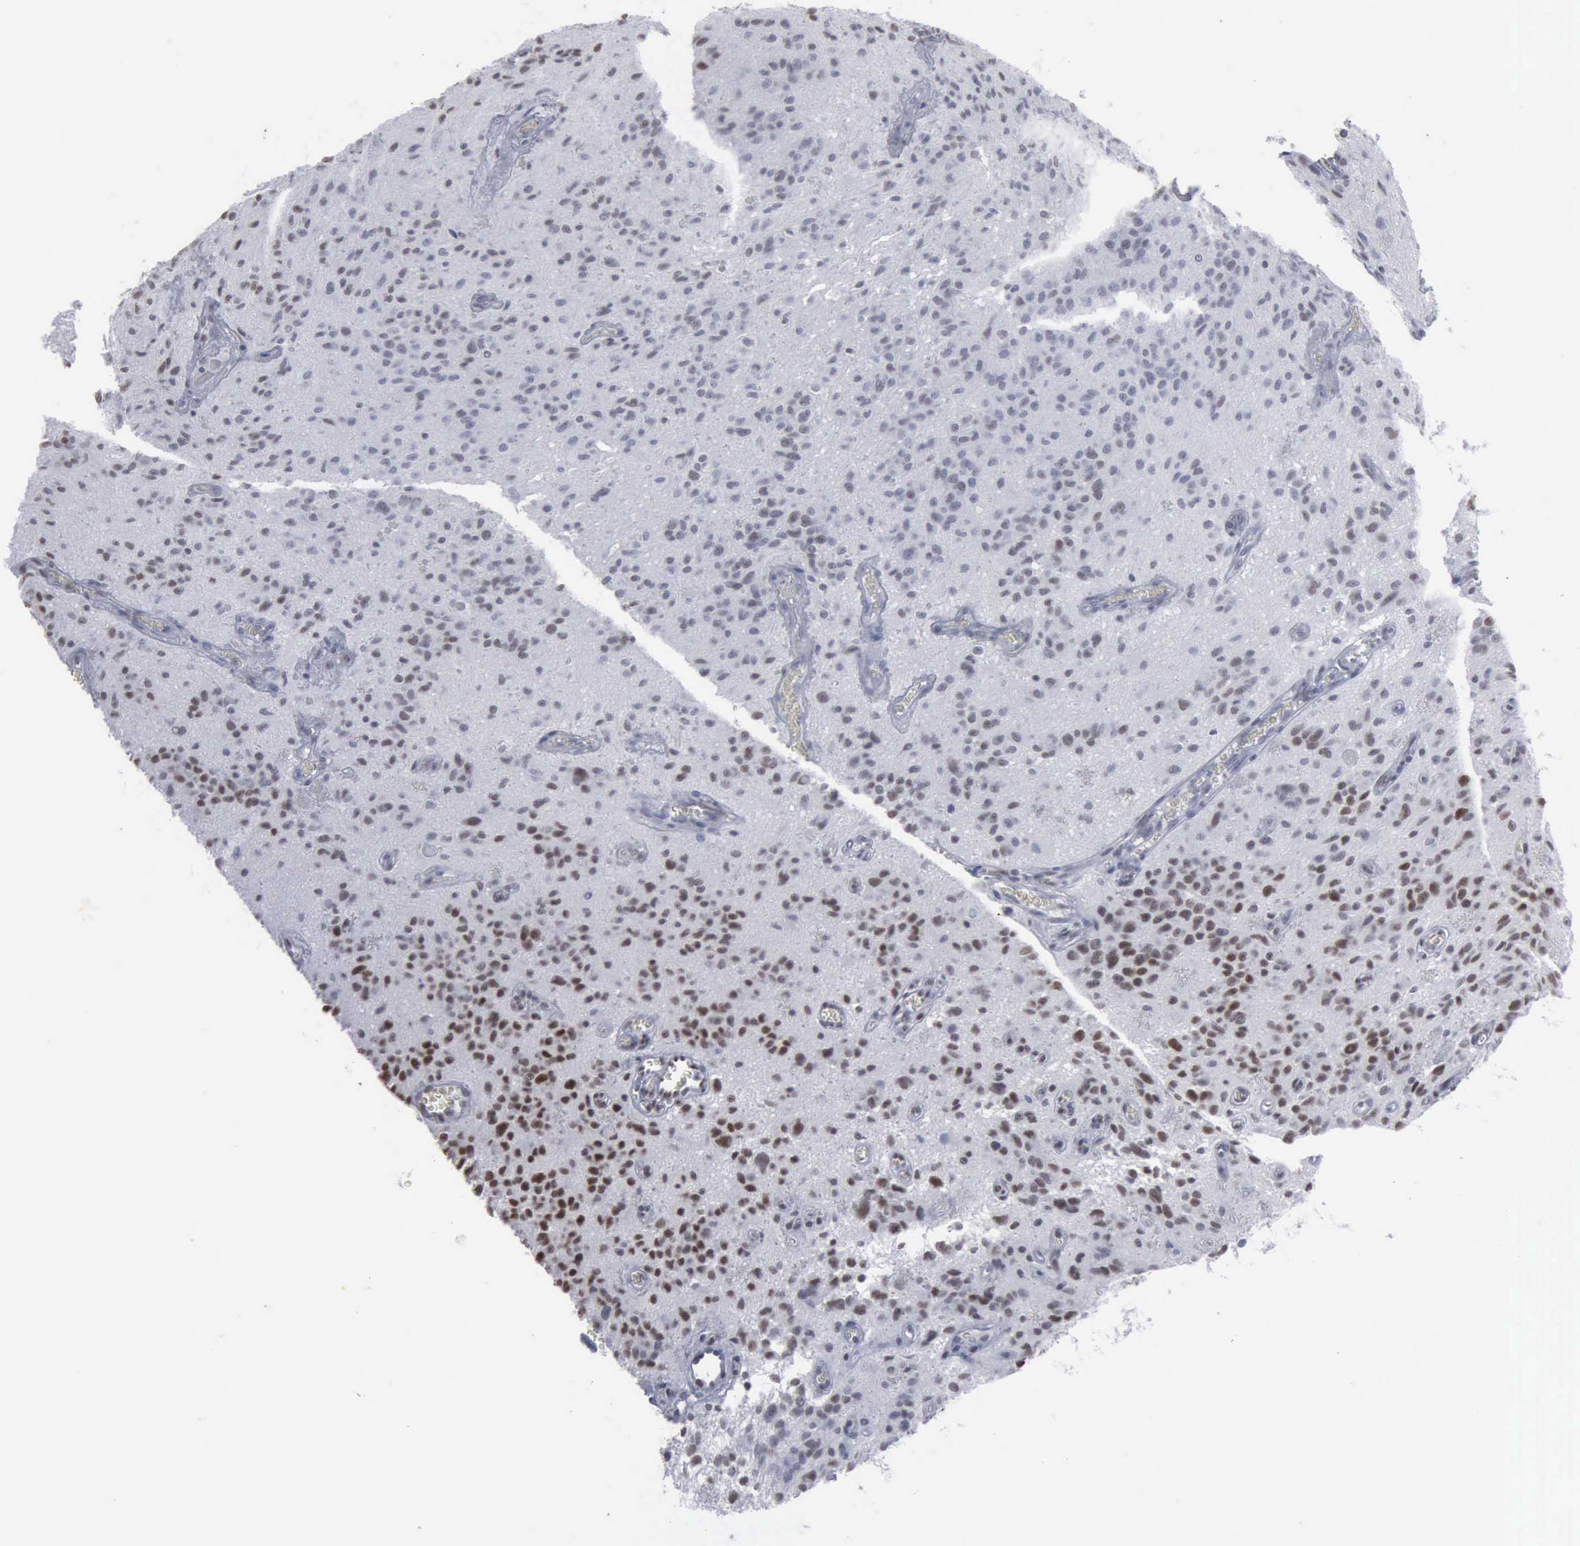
{"staining": {"intensity": "weak", "quantity": "<25%", "location": "nuclear"}, "tissue": "glioma", "cell_type": "Tumor cells", "image_type": "cancer", "snomed": [{"axis": "morphology", "description": "Glioma, malignant, Low grade"}, {"axis": "topography", "description": "Brain"}], "caption": "An image of glioma stained for a protein exhibits no brown staining in tumor cells. (DAB immunohistochemistry with hematoxylin counter stain).", "gene": "XPA", "patient": {"sex": "female", "age": 15}}